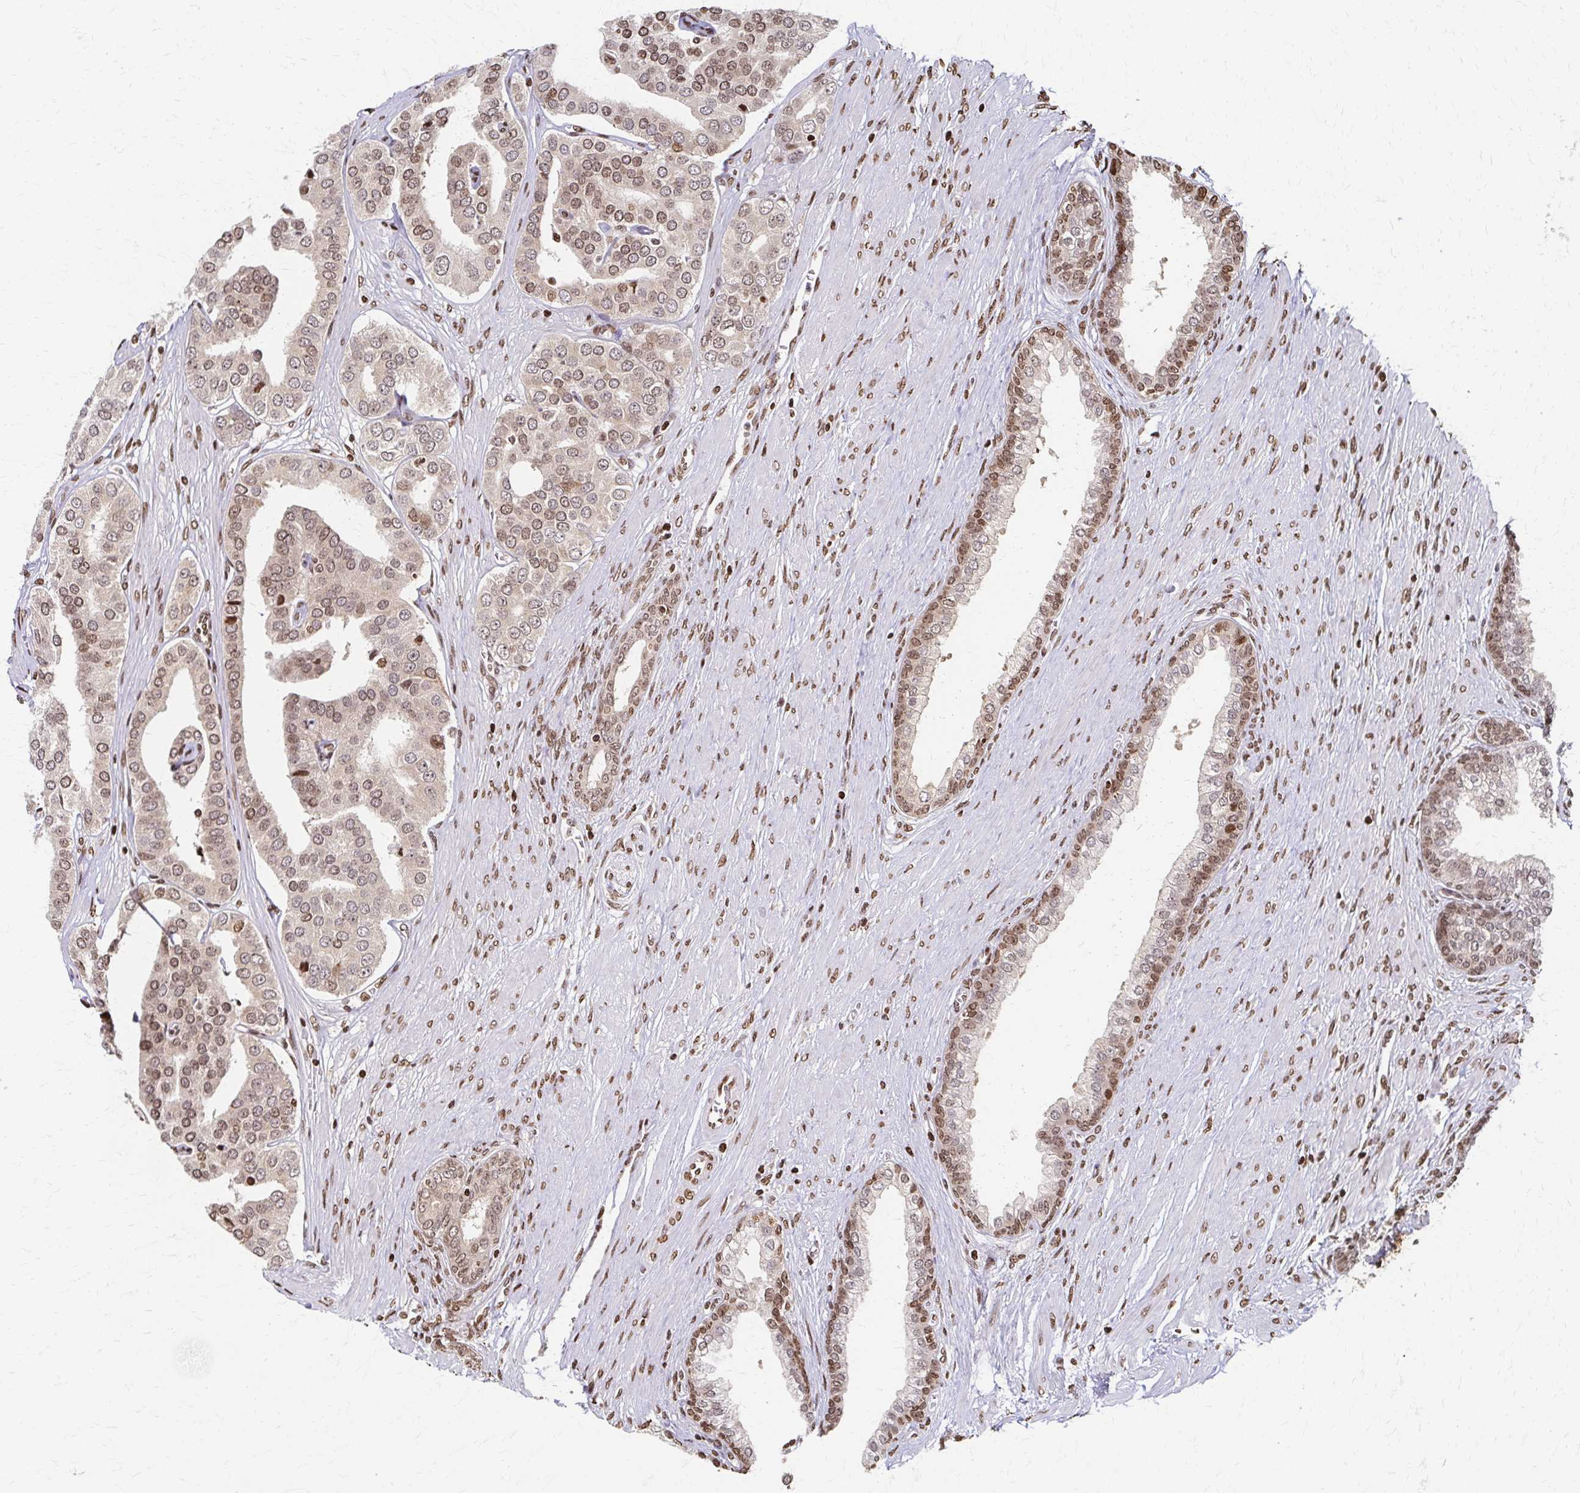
{"staining": {"intensity": "weak", "quantity": "25%-75%", "location": "nuclear"}, "tissue": "prostate cancer", "cell_type": "Tumor cells", "image_type": "cancer", "snomed": [{"axis": "morphology", "description": "Adenocarcinoma, High grade"}, {"axis": "topography", "description": "Prostate"}], "caption": "About 25%-75% of tumor cells in human prostate cancer (high-grade adenocarcinoma) reveal weak nuclear protein staining as visualized by brown immunohistochemical staining.", "gene": "PSMD7", "patient": {"sex": "male", "age": 58}}